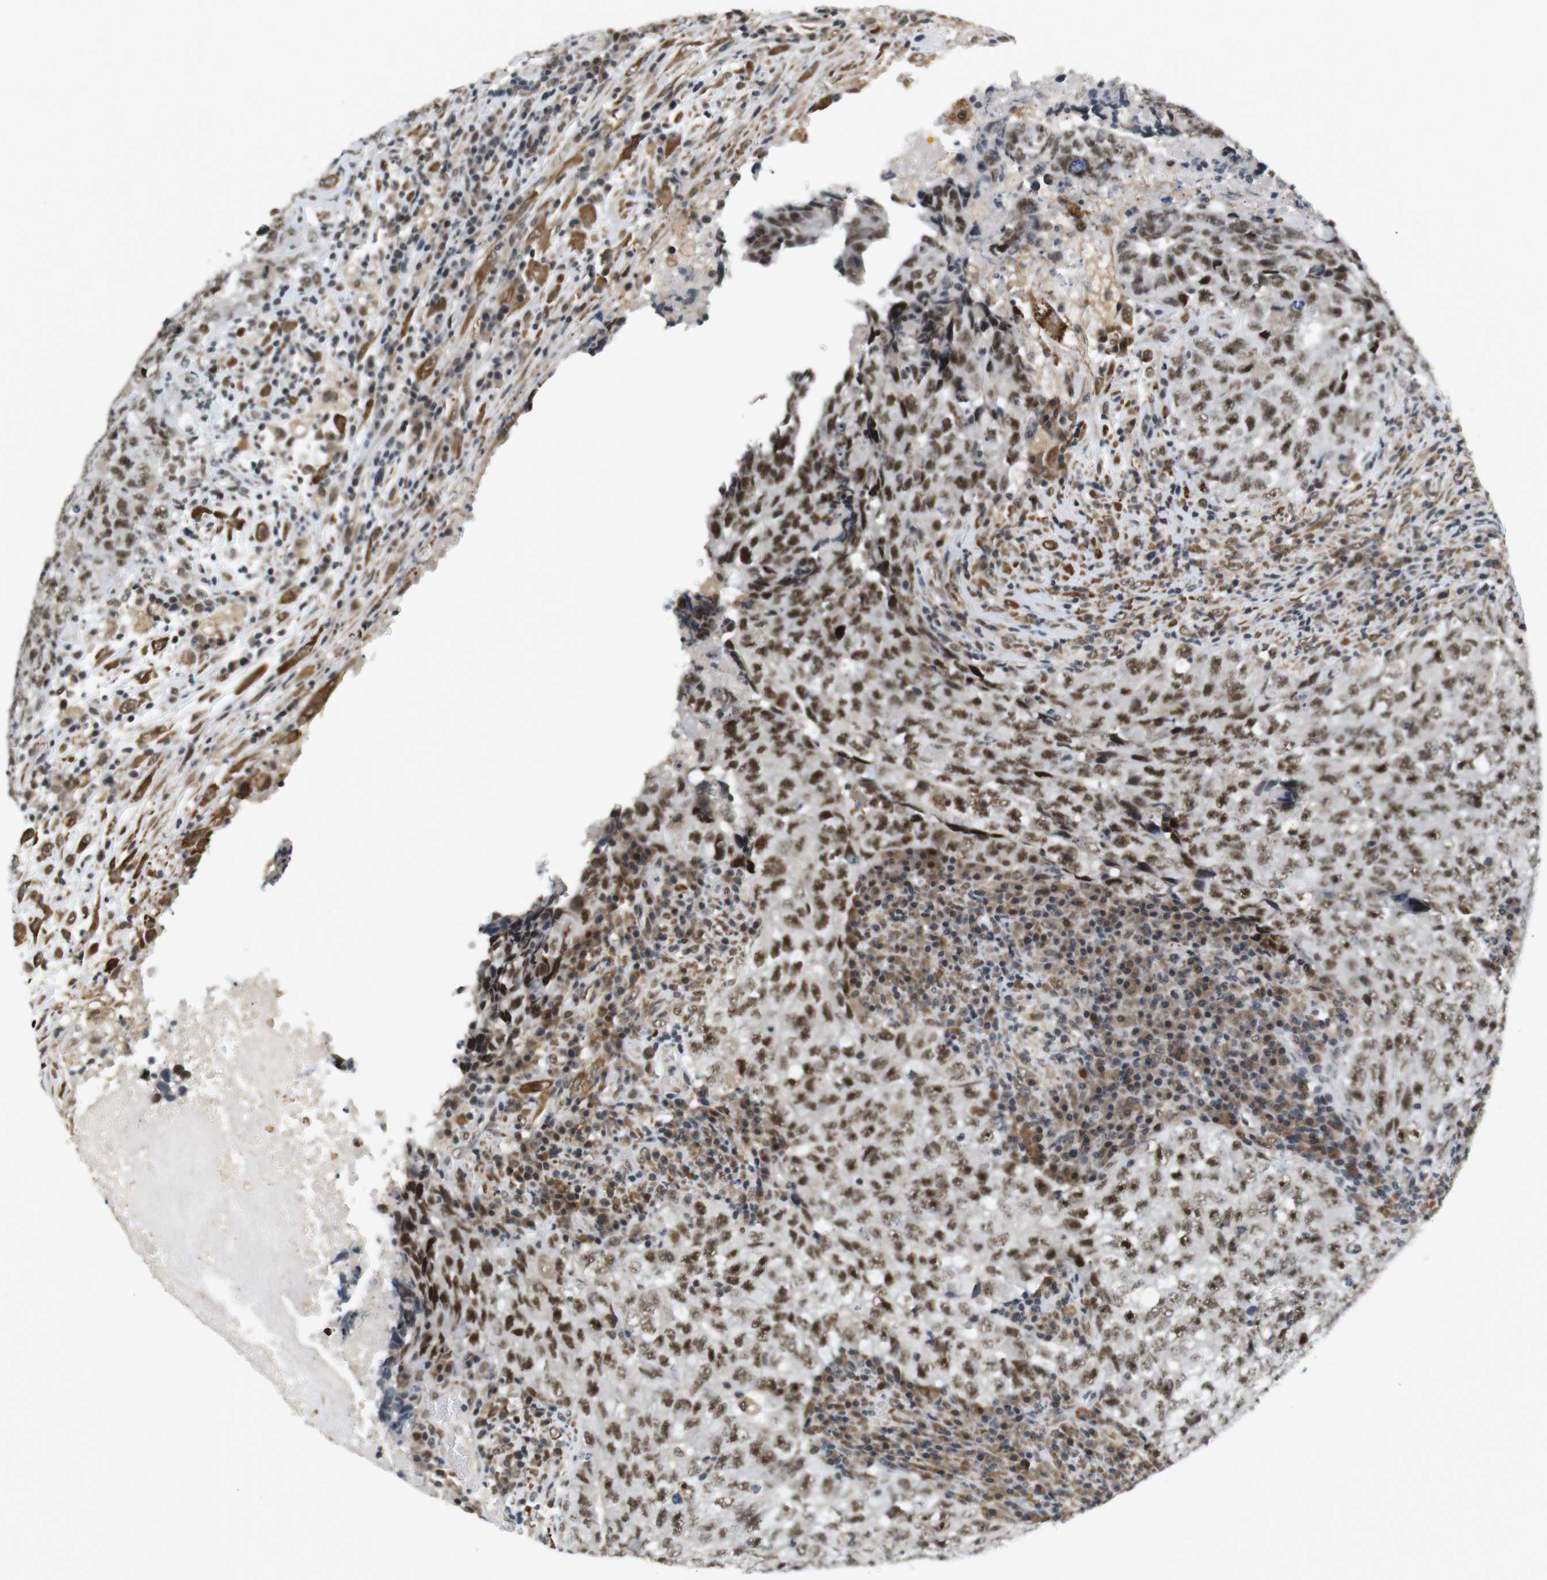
{"staining": {"intensity": "moderate", "quantity": ">75%", "location": "nuclear"}, "tissue": "testis cancer", "cell_type": "Tumor cells", "image_type": "cancer", "snomed": [{"axis": "morphology", "description": "Necrosis, NOS"}, {"axis": "morphology", "description": "Carcinoma, Embryonal, NOS"}, {"axis": "topography", "description": "Testis"}], "caption": "Immunohistochemistry (IHC) (DAB (3,3'-diaminobenzidine)) staining of human testis embryonal carcinoma shows moderate nuclear protein staining in about >75% of tumor cells. The protein is shown in brown color, while the nuclei are stained blue.", "gene": "RNF38", "patient": {"sex": "male", "age": 19}}